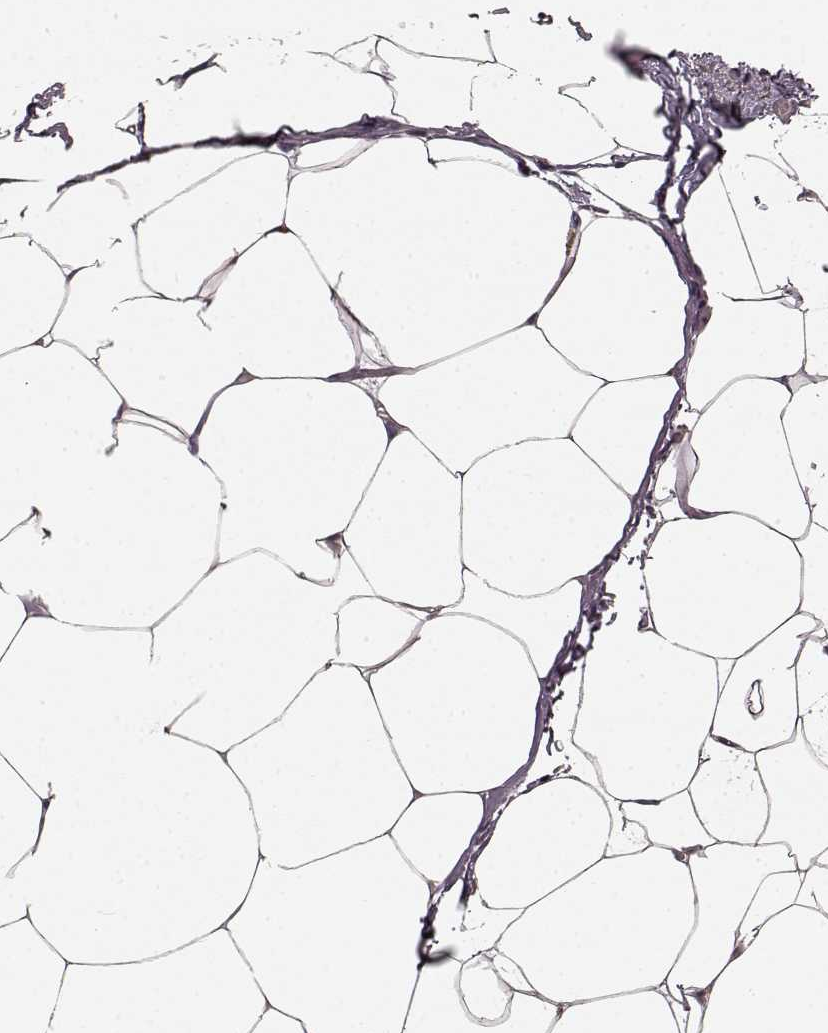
{"staining": {"intensity": "negative", "quantity": "none", "location": "none"}, "tissue": "adipose tissue", "cell_type": "Adipocytes", "image_type": "normal", "snomed": [{"axis": "morphology", "description": "Normal tissue, NOS"}, {"axis": "topography", "description": "Adipose tissue"}], "caption": "Immunohistochemical staining of normal human adipose tissue displays no significant positivity in adipocytes.", "gene": "SLC22A18", "patient": {"sex": "male", "age": 57}}